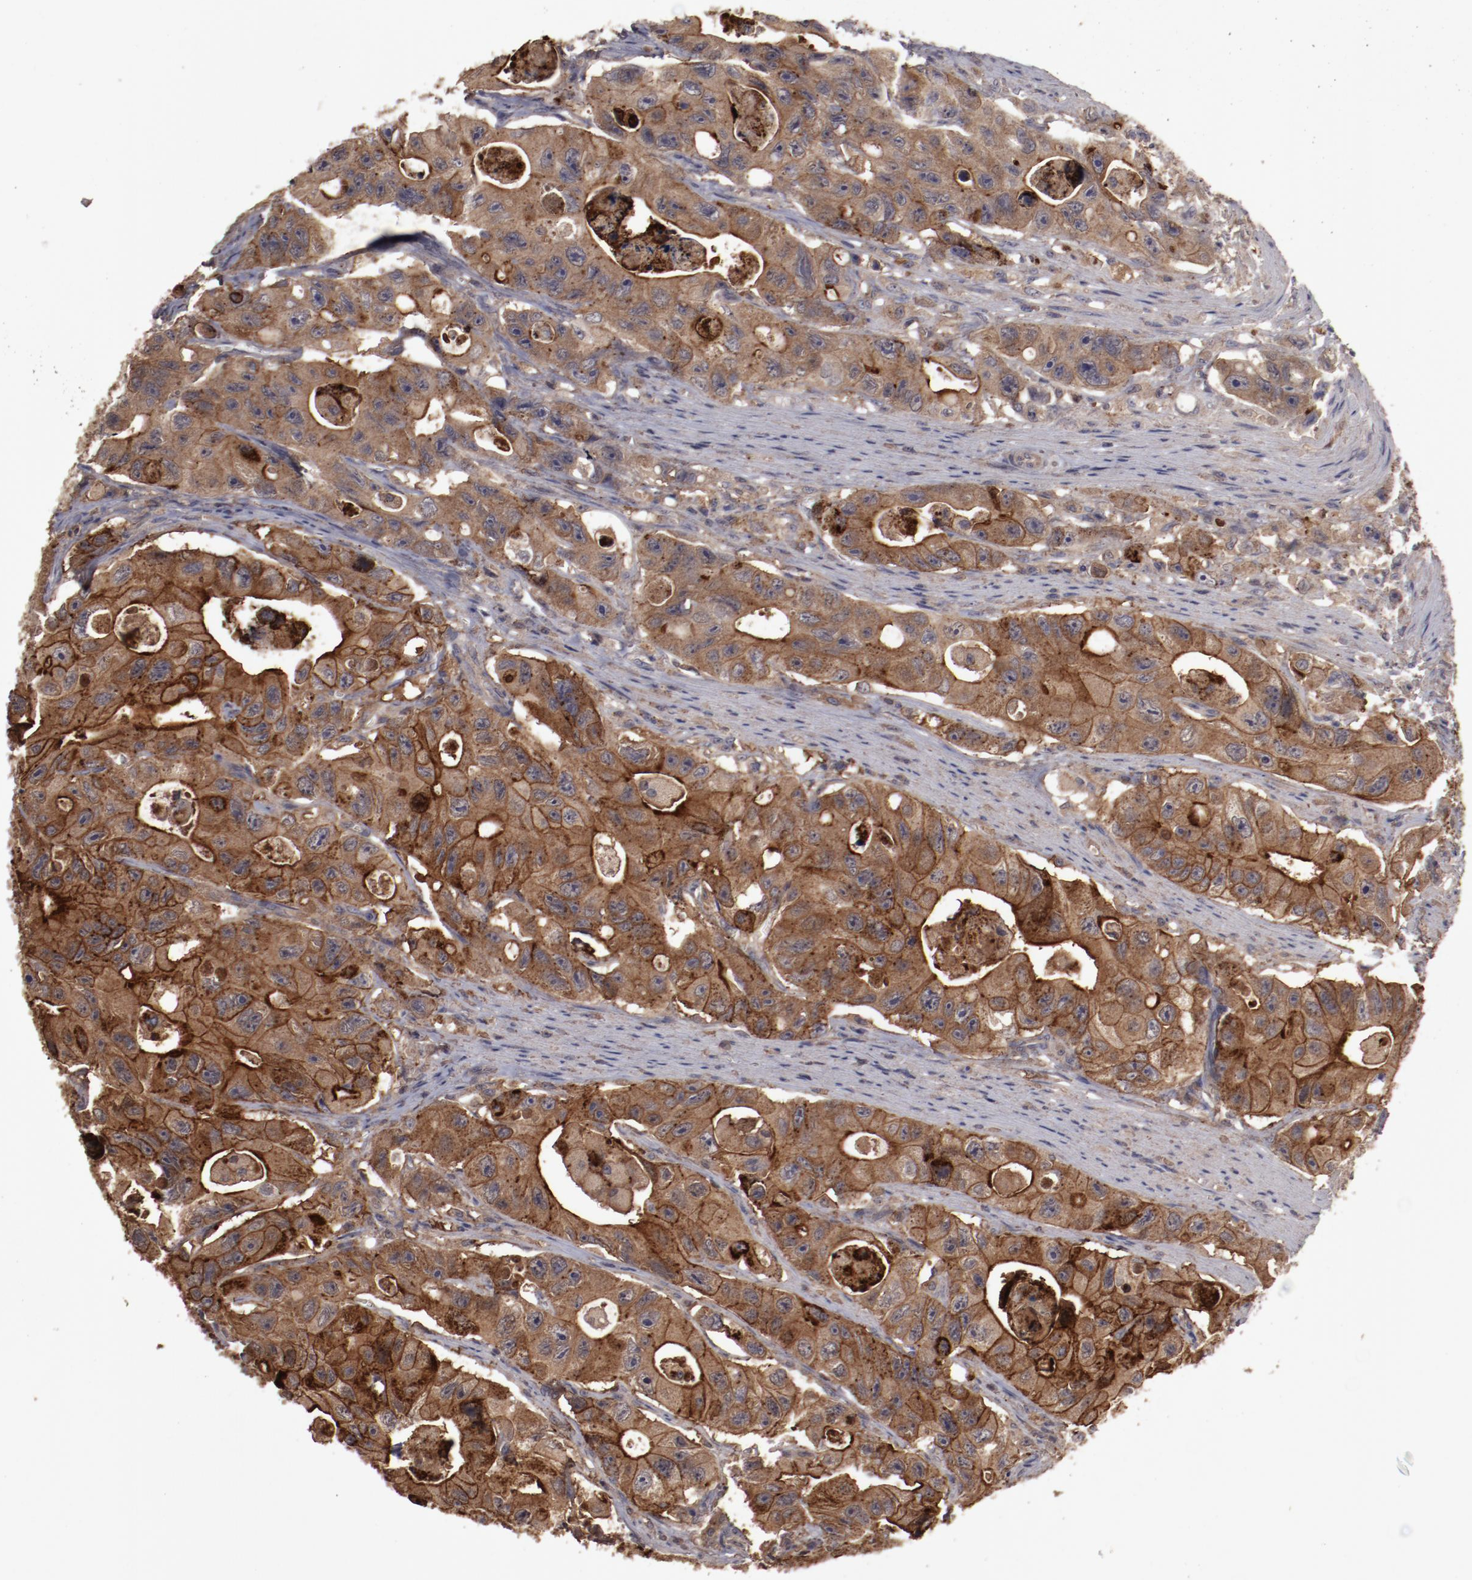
{"staining": {"intensity": "strong", "quantity": ">75%", "location": "cytoplasmic/membranous"}, "tissue": "colorectal cancer", "cell_type": "Tumor cells", "image_type": "cancer", "snomed": [{"axis": "morphology", "description": "Adenocarcinoma, NOS"}, {"axis": "topography", "description": "Colon"}], "caption": "Immunohistochemistry histopathology image of neoplastic tissue: human colorectal cancer (adenocarcinoma) stained using IHC exhibits high levels of strong protein expression localized specifically in the cytoplasmic/membranous of tumor cells, appearing as a cytoplasmic/membranous brown color.", "gene": "LRRC75B", "patient": {"sex": "female", "age": 46}}